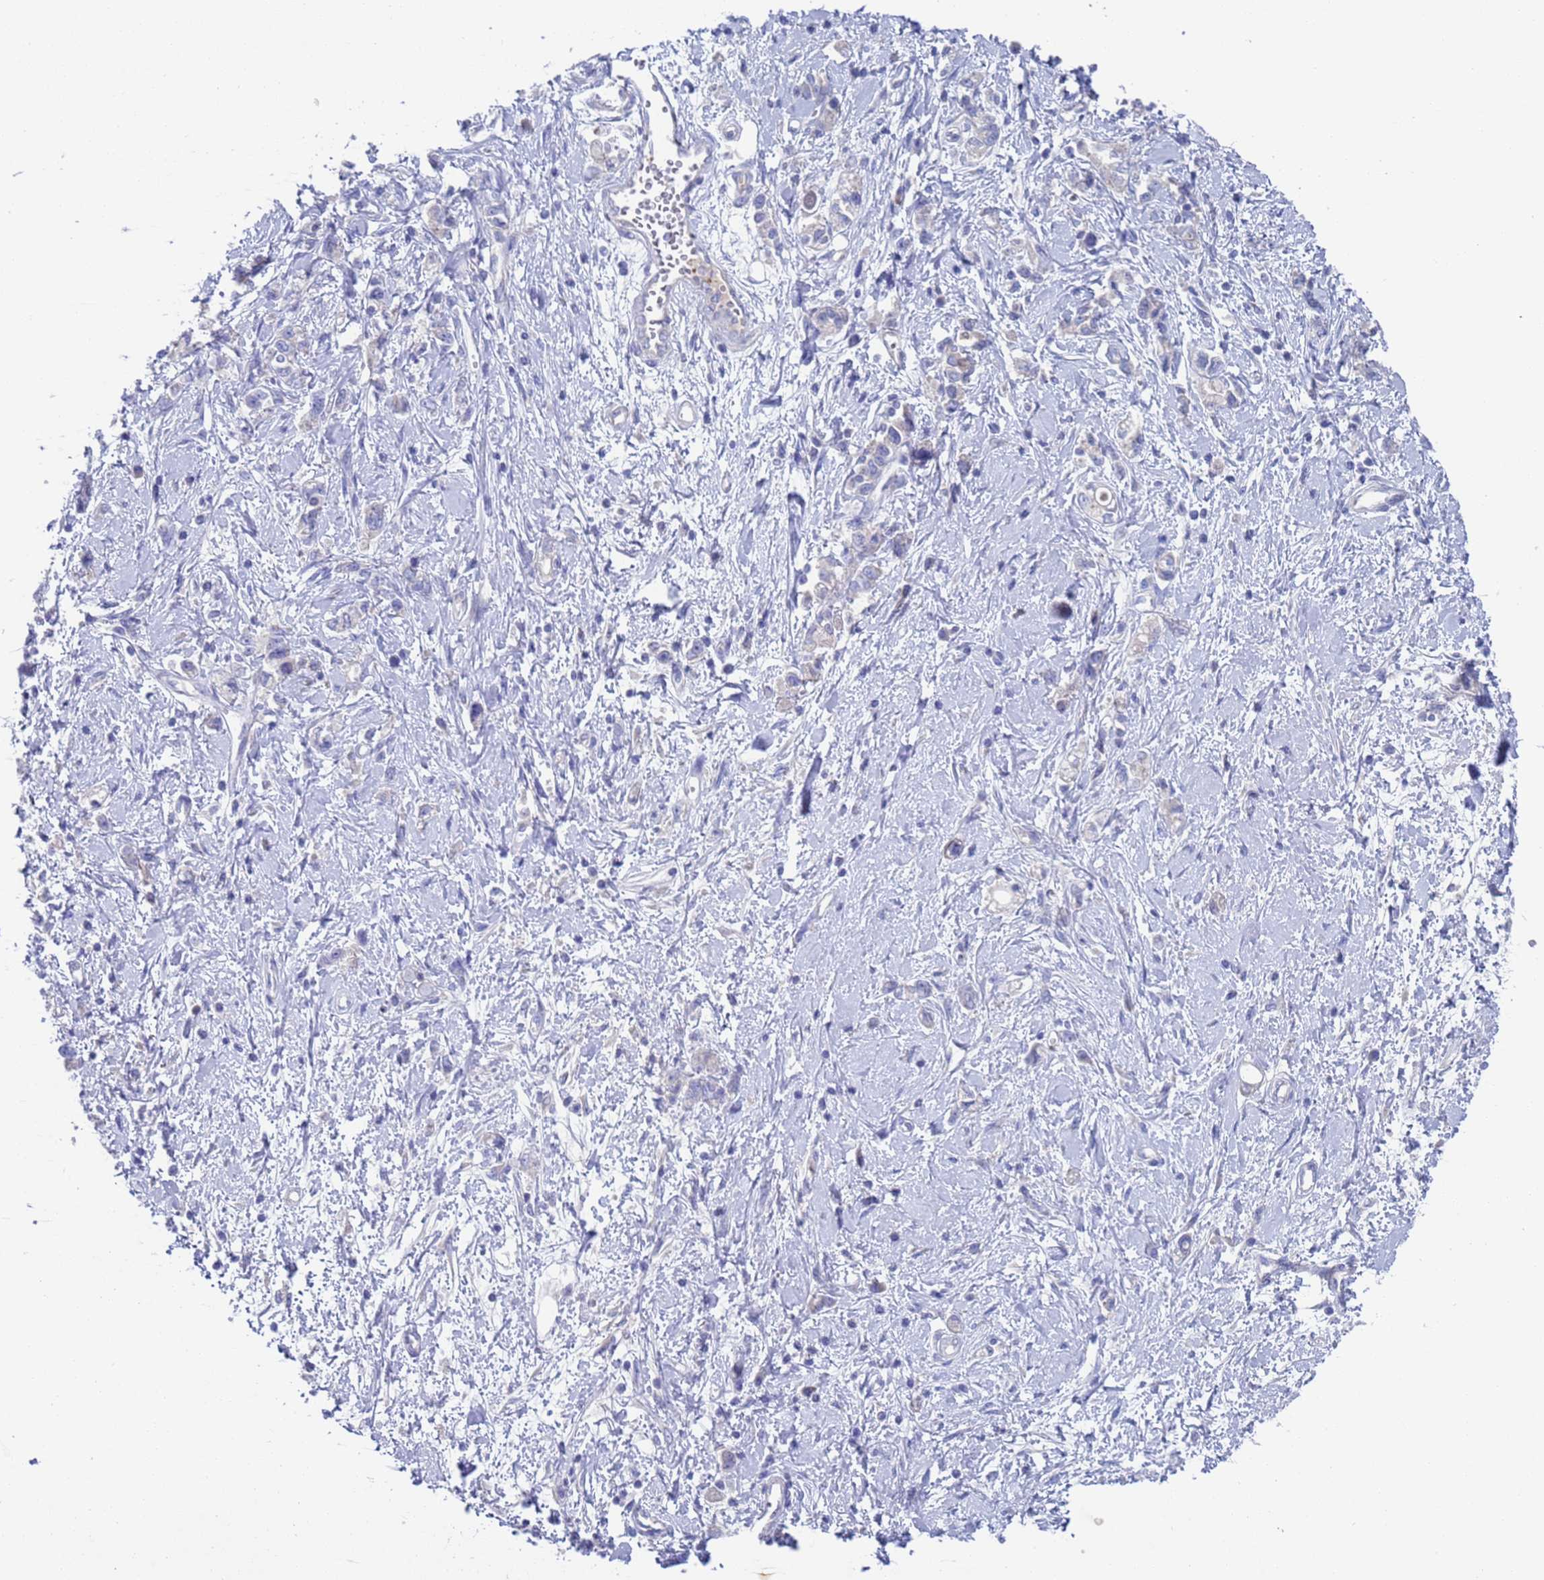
{"staining": {"intensity": "negative", "quantity": "none", "location": "none"}, "tissue": "stomach cancer", "cell_type": "Tumor cells", "image_type": "cancer", "snomed": [{"axis": "morphology", "description": "Adenocarcinoma, NOS"}, {"axis": "topography", "description": "Stomach"}], "caption": "Tumor cells show no significant protein positivity in stomach cancer (adenocarcinoma).", "gene": "PET117", "patient": {"sex": "female", "age": 76}}